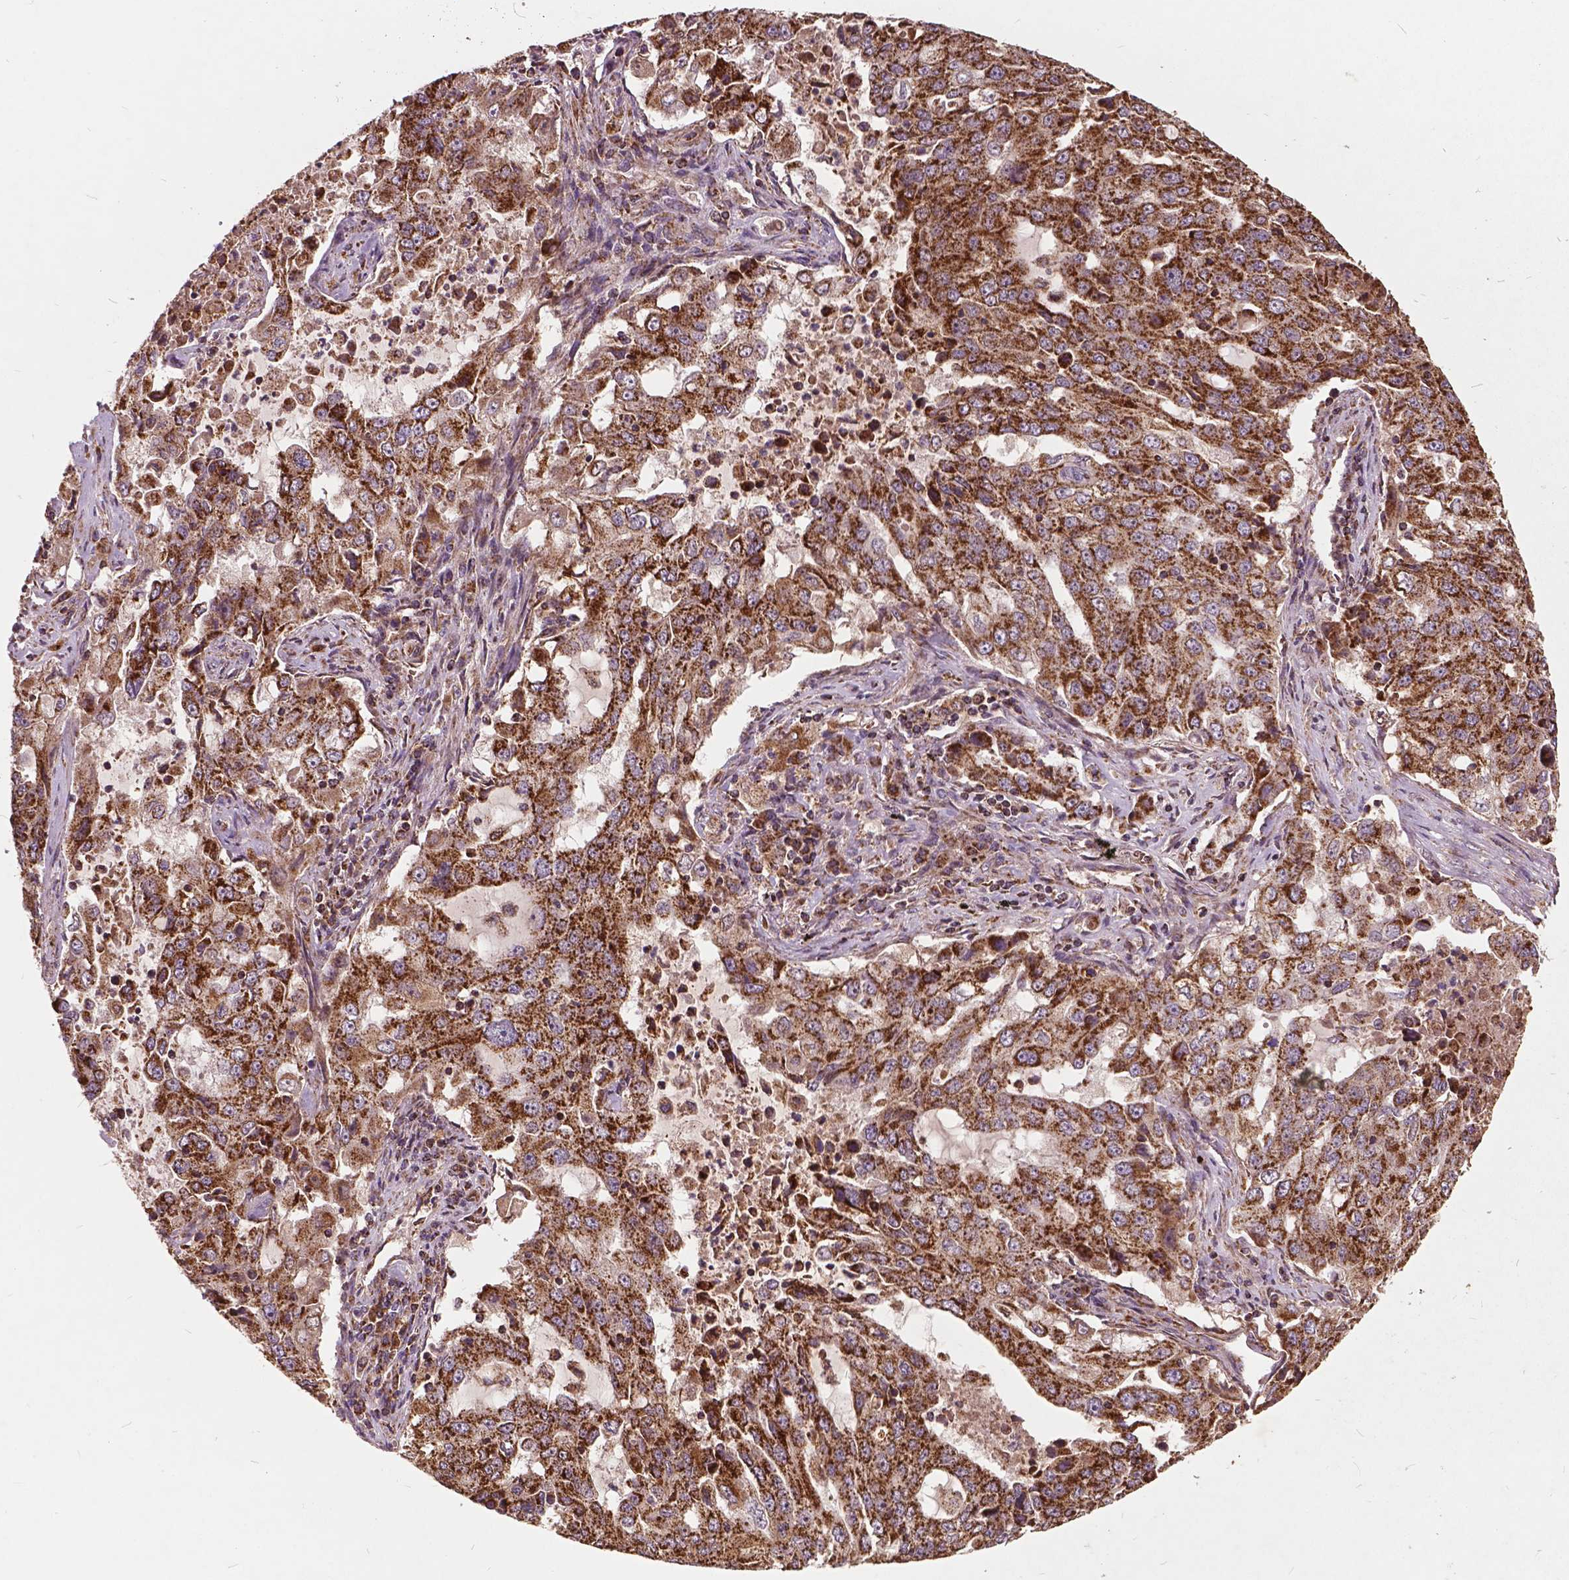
{"staining": {"intensity": "strong", "quantity": ">75%", "location": "cytoplasmic/membranous"}, "tissue": "lung cancer", "cell_type": "Tumor cells", "image_type": "cancer", "snomed": [{"axis": "morphology", "description": "Adenocarcinoma, NOS"}, {"axis": "topography", "description": "Lung"}], "caption": "Strong cytoplasmic/membranous staining for a protein is present in about >75% of tumor cells of lung adenocarcinoma using IHC.", "gene": "UBXN2A", "patient": {"sex": "female", "age": 61}}